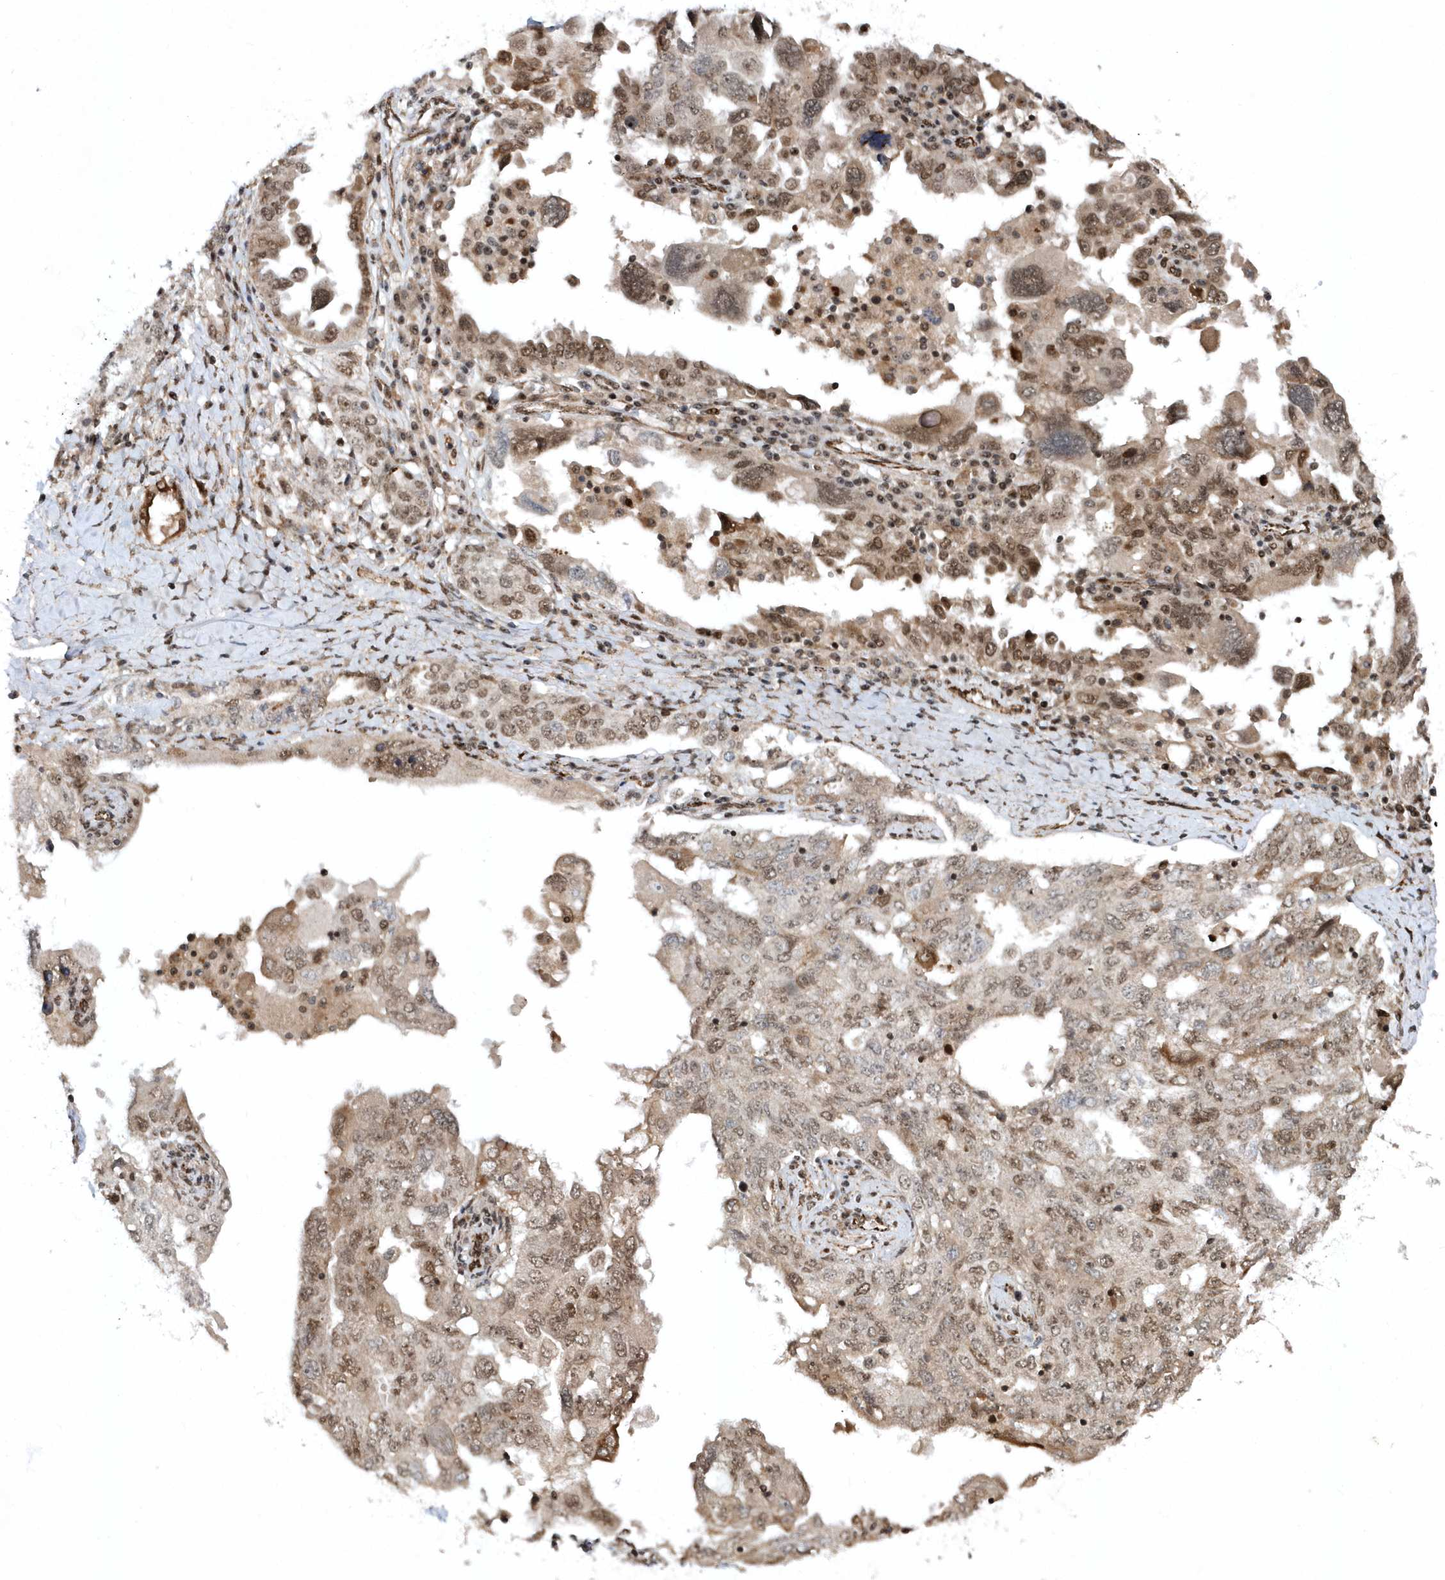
{"staining": {"intensity": "moderate", "quantity": ">75%", "location": "cytoplasmic/membranous,nuclear"}, "tissue": "ovarian cancer", "cell_type": "Tumor cells", "image_type": "cancer", "snomed": [{"axis": "morphology", "description": "Carcinoma, endometroid"}, {"axis": "topography", "description": "Ovary"}], "caption": "Immunohistochemistry (IHC) (DAB) staining of human ovarian cancer reveals moderate cytoplasmic/membranous and nuclear protein expression in approximately >75% of tumor cells. Nuclei are stained in blue.", "gene": "SOWAHB", "patient": {"sex": "female", "age": 62}}